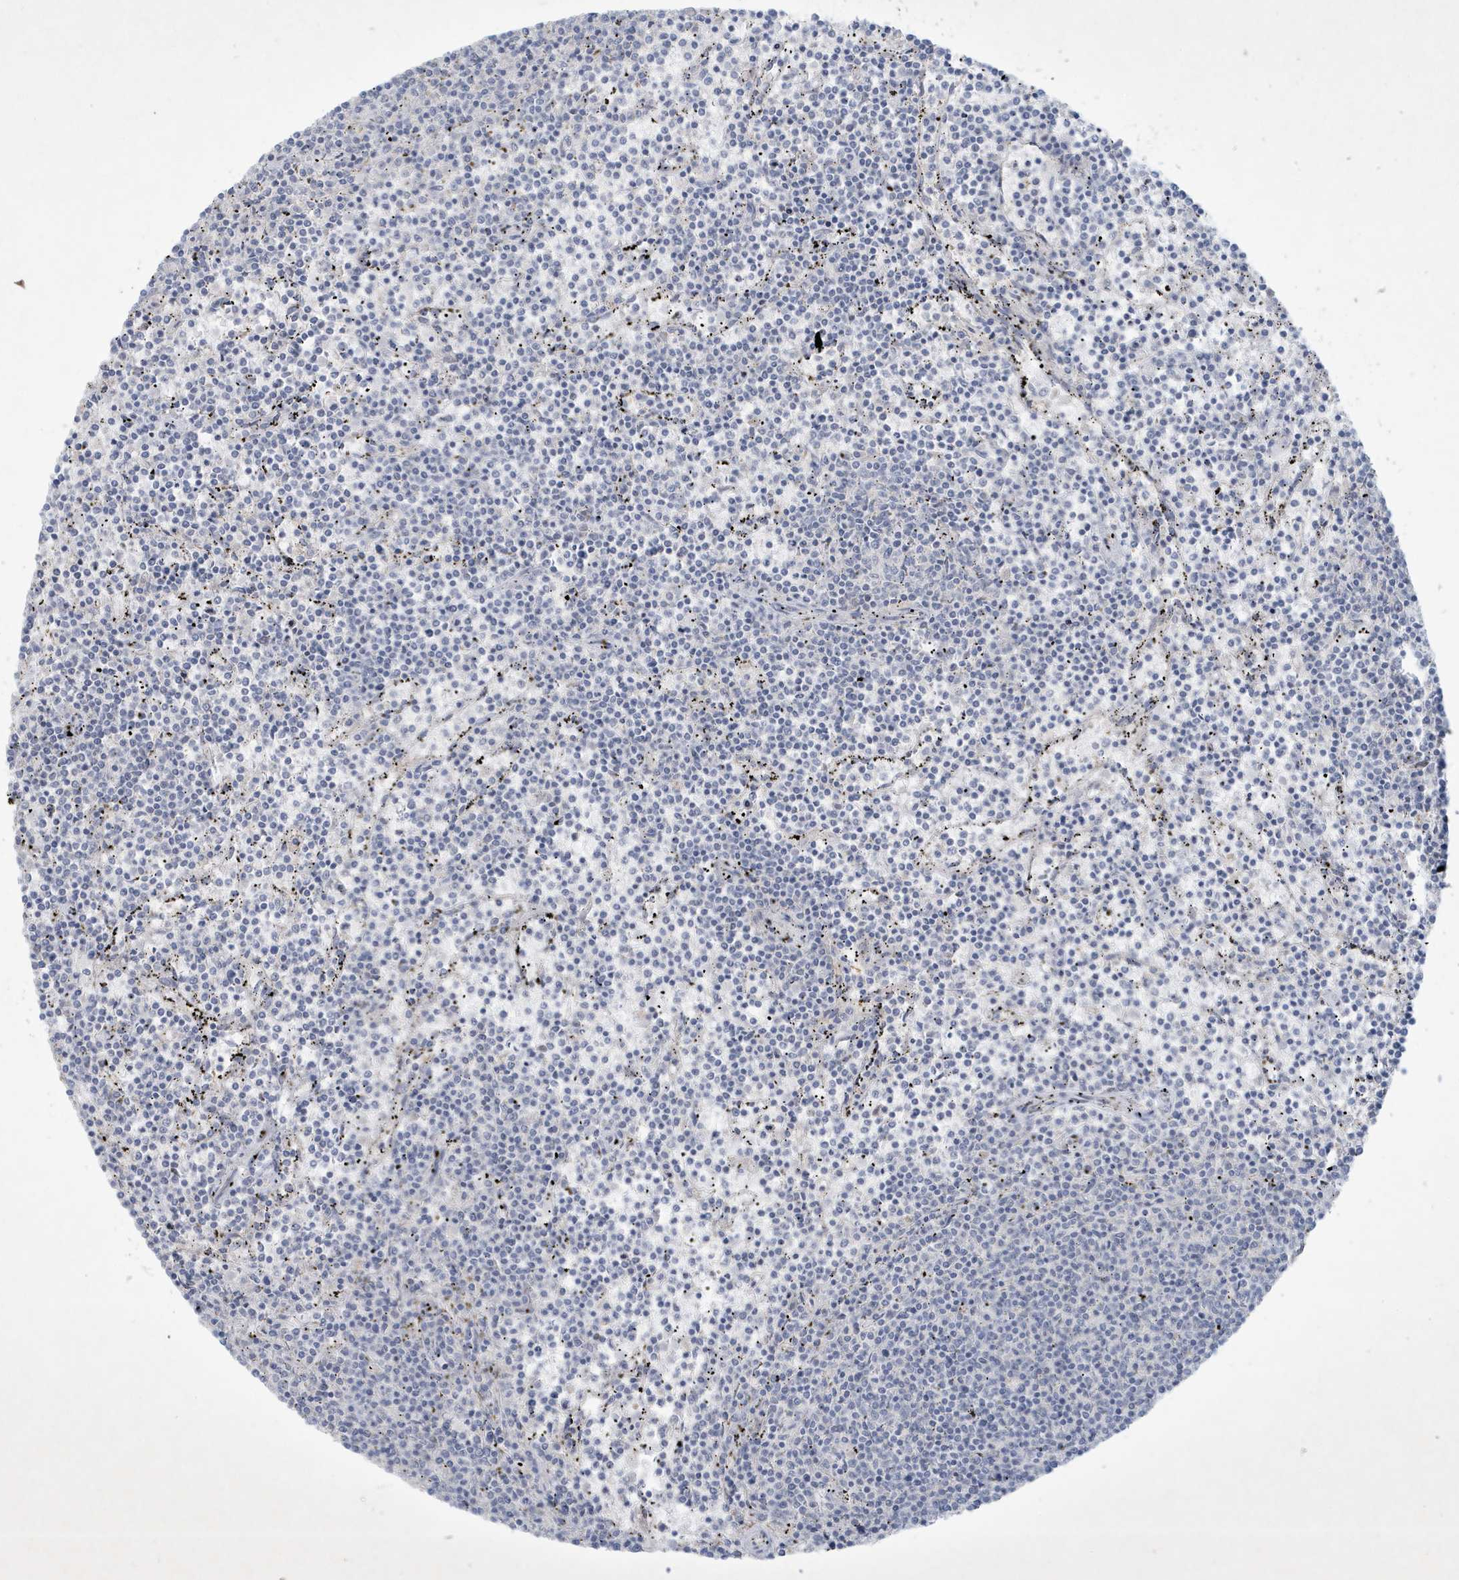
{"staining": {"intensity": "negative", "quantity": "none", "location": "none"}, "tissue": "lymphoma", "cell_type": "Tumor cells", "image_type": "cancer", "snomed": [{"axis": "morphology", "description": "Malignant lymphoma, non-Hodgkin's type, Low grade"}, {"axis": "topography", "description": "Spleen"}], "caption": "DAB (3,3'-diaminobenzidine) immunohistochemical staining of lymphoma displays no significant expression in tumor cells.", "gene": "CCDC24", "patient": {"sex": "female", "age": 50}}